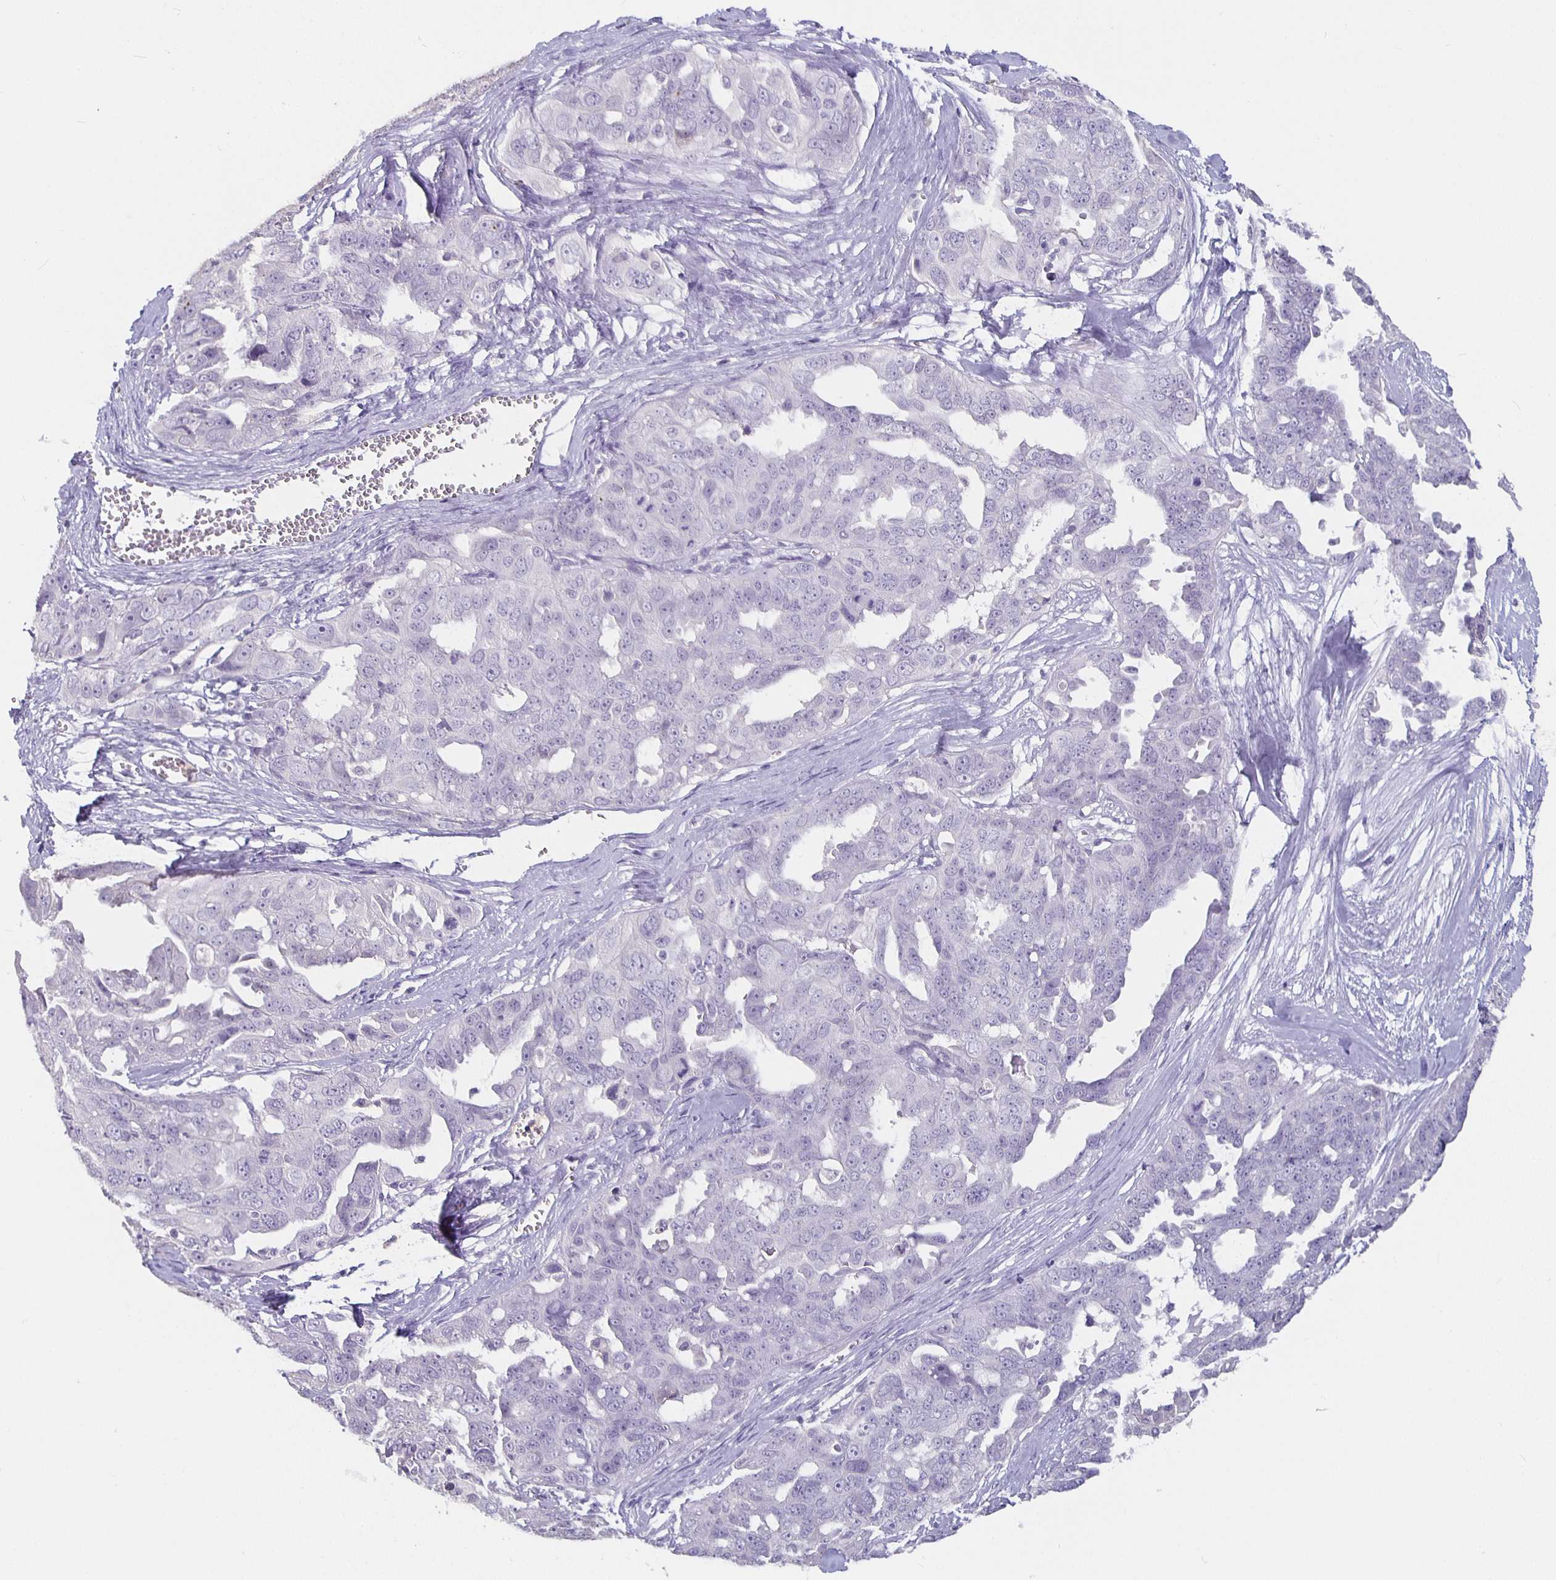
{"staining": {"intensity": "negative", "quantity": "none", "location": "none"}, "tissue": "ovarian cancer", "cell_type": "Tumor cells", "image_type": "cancer", "snomed": [{"axis": "morphology", "description": "Carcinoma, endometroid"}, {"axis": "topography", "description": "Ovary"}], "caption": "Immunohistochemistry (IHC) photomicrograph of human endometroid carcinoma (ovarian) stained for a protein (brown), which shows no positivity in tumor cells.", "gene": "GPX4", "patient": {"sex": "female", "age": 70}}